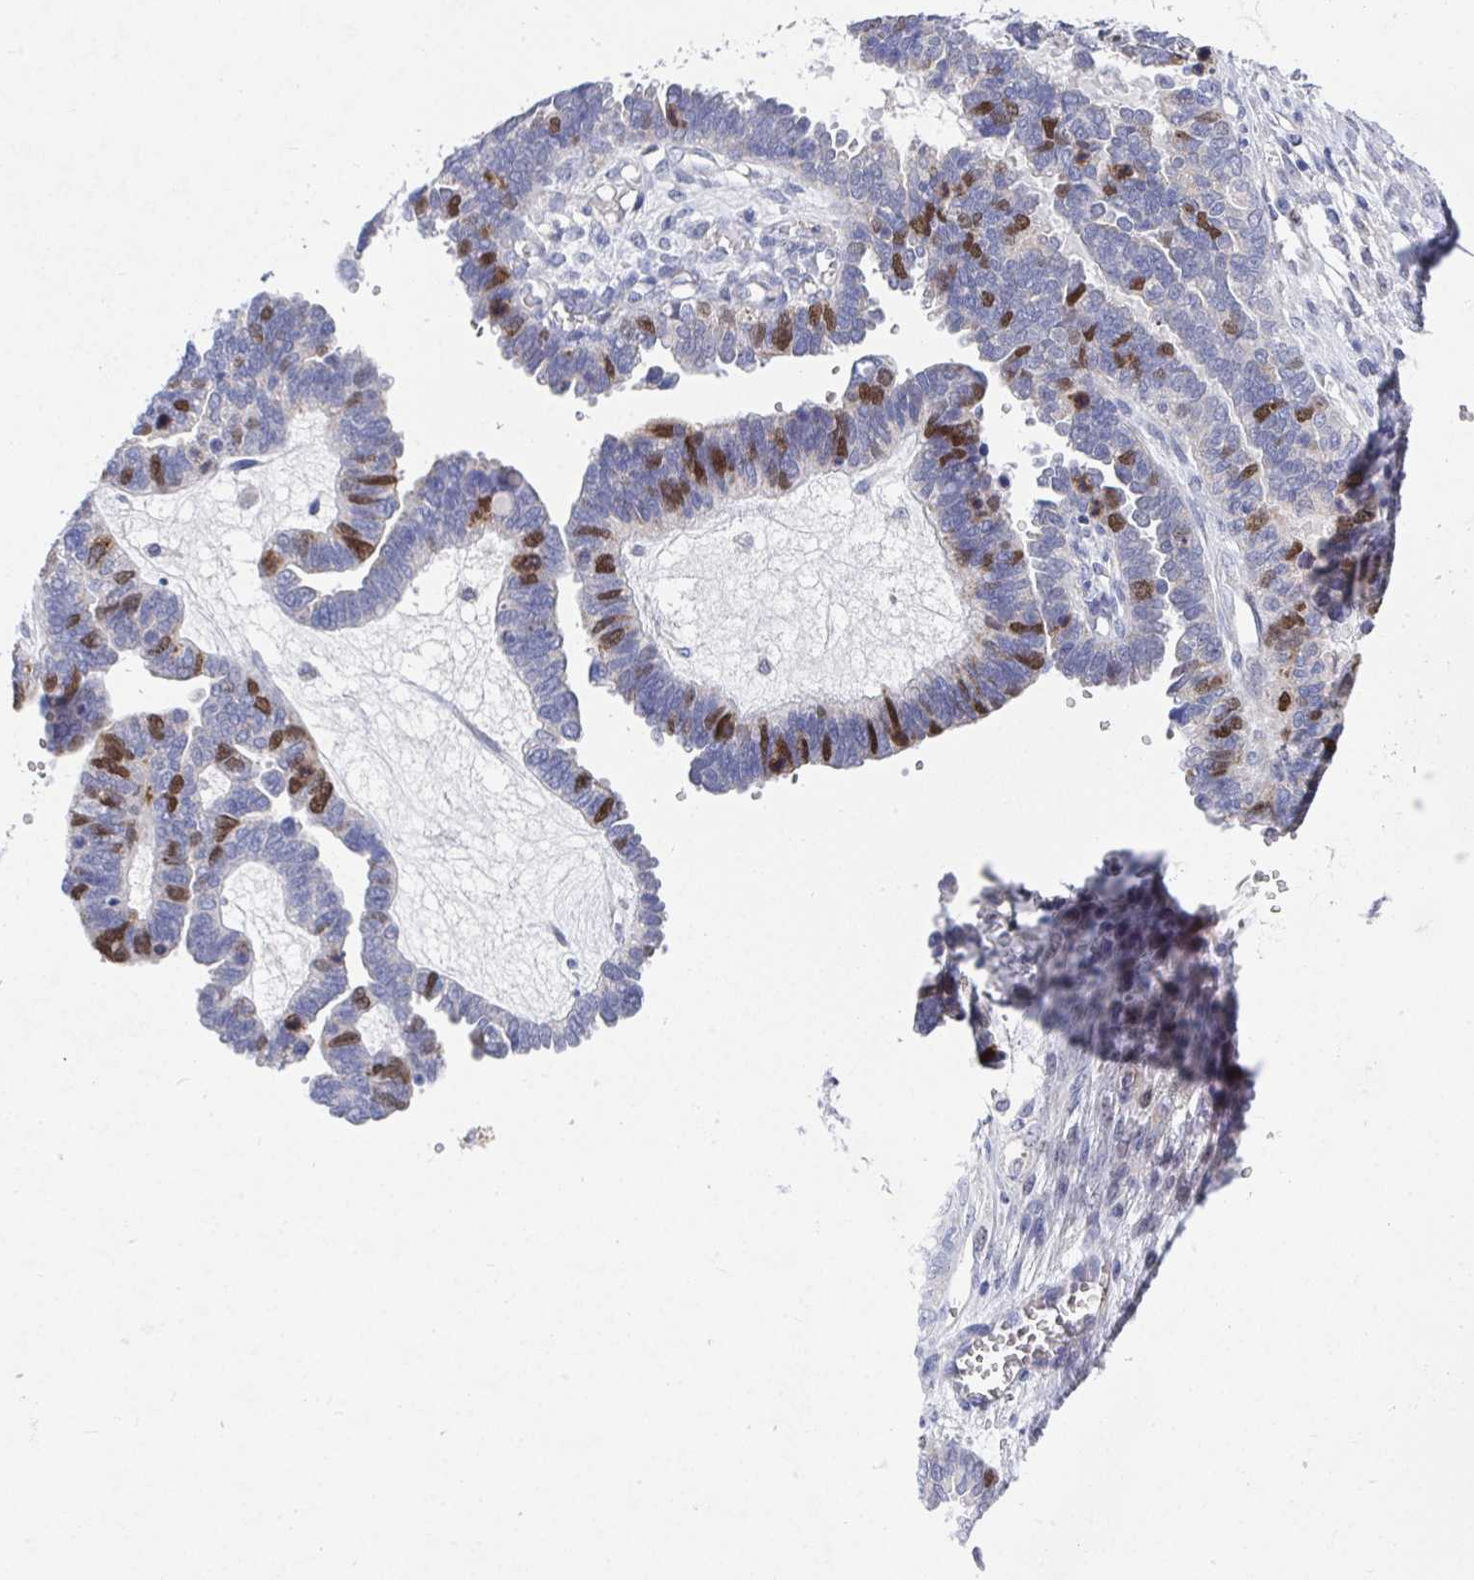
{"staining": {"intensity": "moderate", "quantity": "25%-75%", "location": "nuclear"}, "tissue": "ovarian cancer", "cell_type": "Tumor cells", "image_type": "cancer", "snomed": [{"axis": "morphology", "description": "Cystadenocarcinoma, serous, NOS"}, {"axis": "topography", "description": "Ovary"}], "caption": "Immunohistochemistry (DAB (3,3'-diaminobenzidine)) staining of serous cystadenocarcinoma (ovarian) exhibits moderate nuclear protein positivity in about 25%-75% of tumor cells. (brown staining indicates protein expression, while blue staining denotes nuclei).", "gene": "ATP5F1C", "patient": {"sex": "female", "age": 51}}